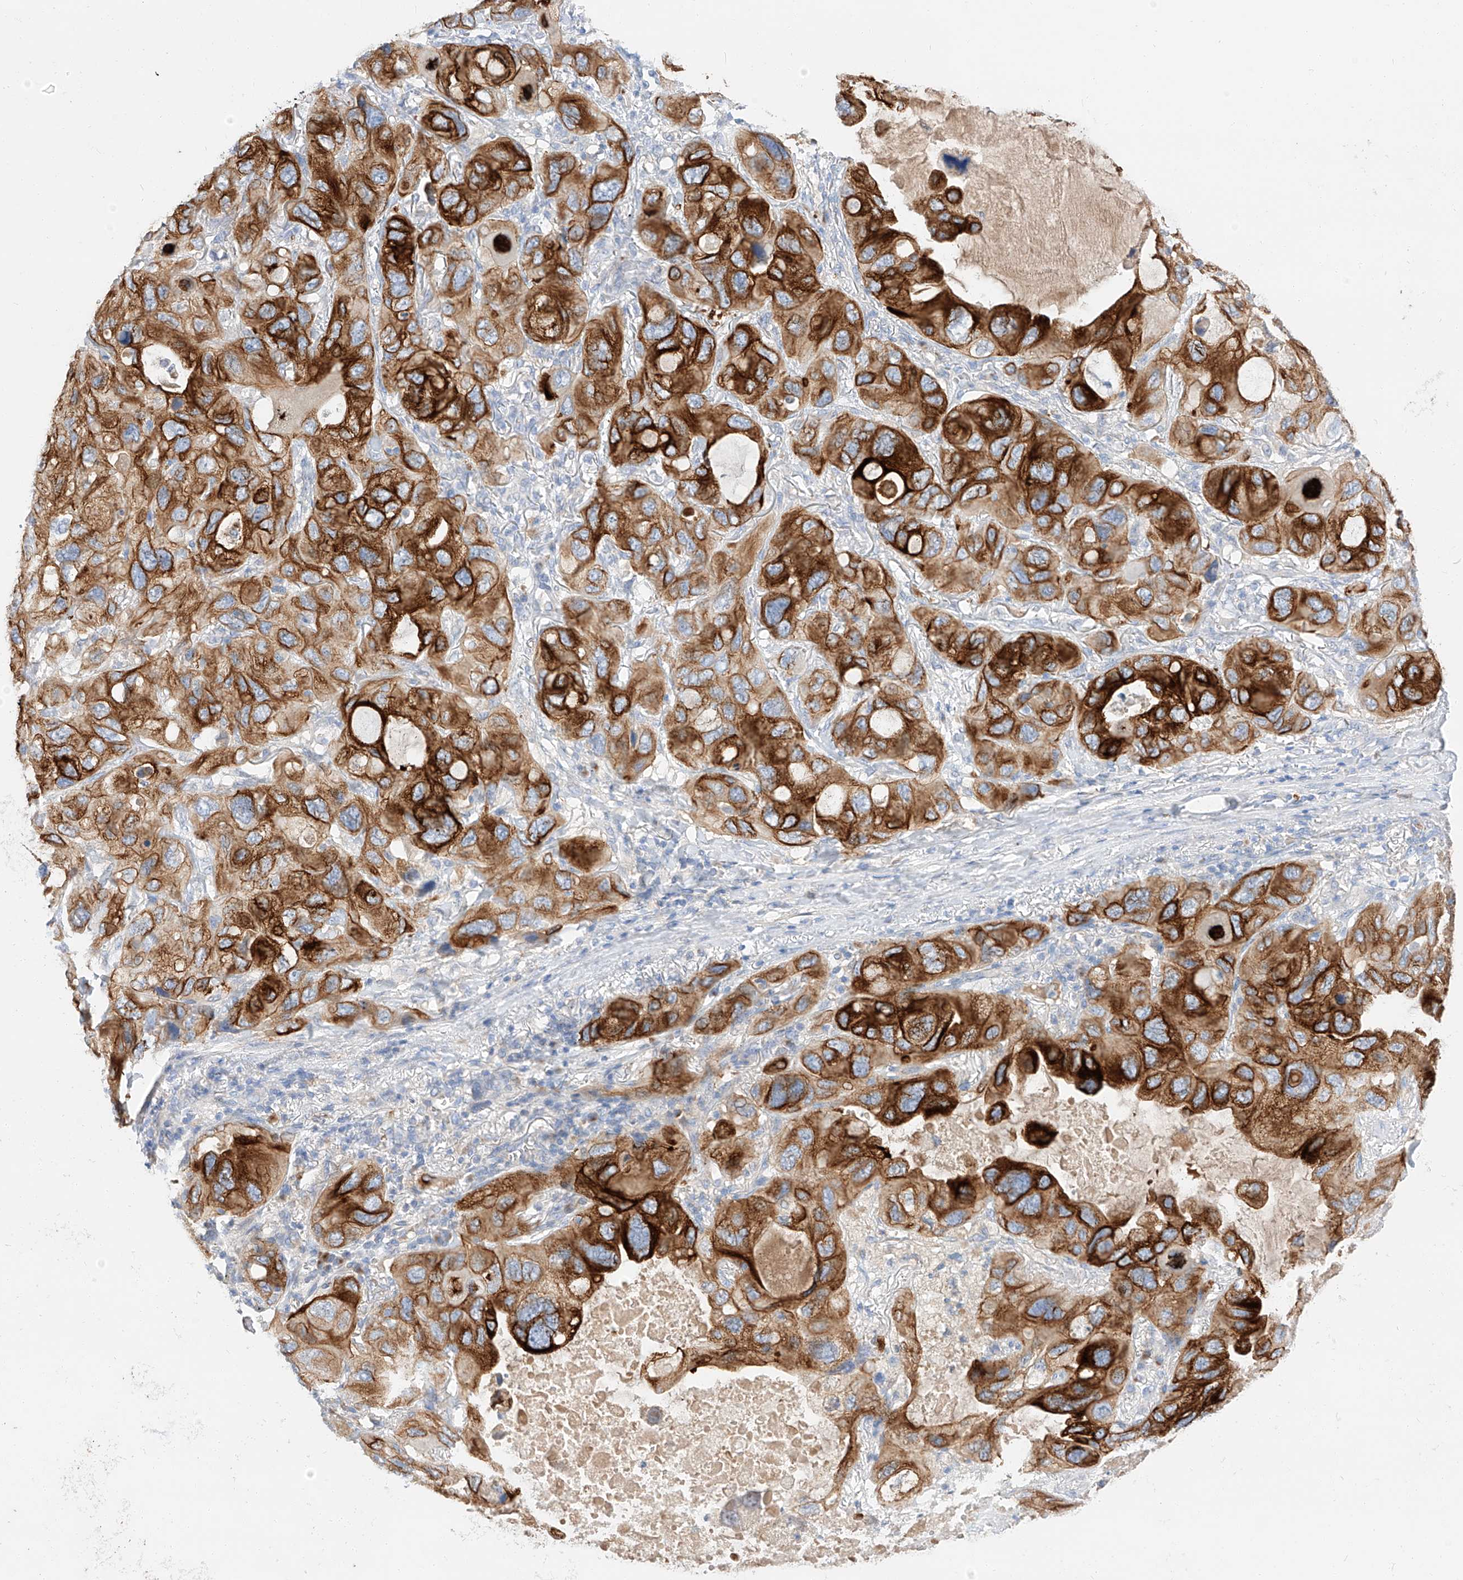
{"staining": {"intensity": "strong", "quantity": ">75%", "location": "cytoplasmic/membranous"}, "tissue": "lung cancer", "cell_type": "Tumor cells", "image_type": "cancer", "snomed": [{"axis": "morphology", "description": "Squamous cell carcinoma, NOS"}, {"axis": "topography", "description": "Lung"}], "caption": "Strong cytoplasmic/membranous protein positivity is seen in approximately >75% of tumor cells in squamous cell carcinoma (lung). Using DAB (brown) and hematoxylin (blue) stains, captured at high magnification using brightfield microscopy.", "gene": "MAP7", "patient": {"sex": "female", "age": 73}}